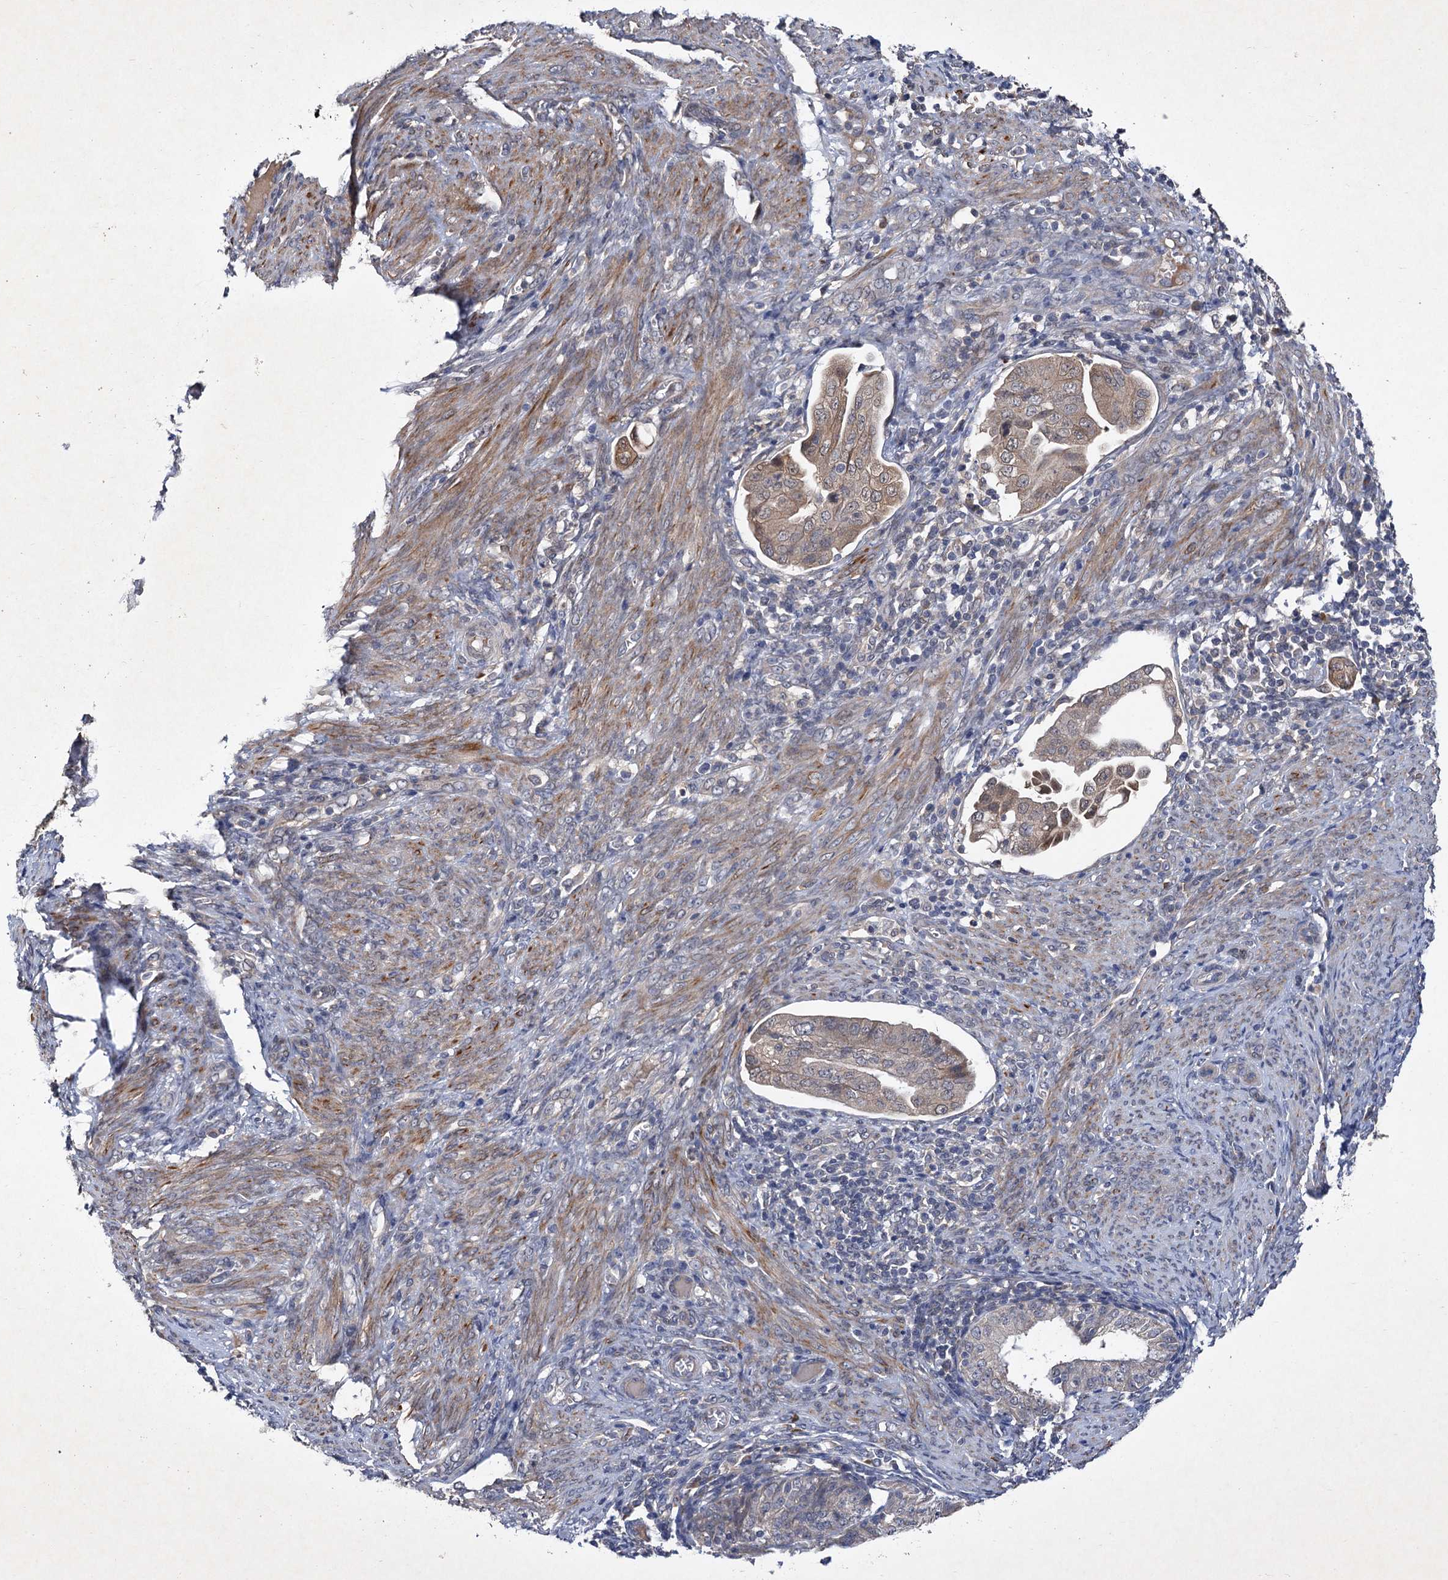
{"staining": {"intensity": "weak", "quantity": "<25%", "location": "cytoplasmic/membranous,nuclear"}, "tissue": "endometrial cancer", "cell_type": "Tumor cells", "image_type": "cancer", "snomed": [{"axis": "morphology", "description": "Adenocarcinoma, NOS"}, {"axis": "topography", "description": "Endometrium"}], "caption": "Immunohistochemical staining of human adenocarcinoma (endometrial) shows no significant expression in tumor cells.", "gene": "TMEM39B", "patient": {"sex": "female", "age": 51}}